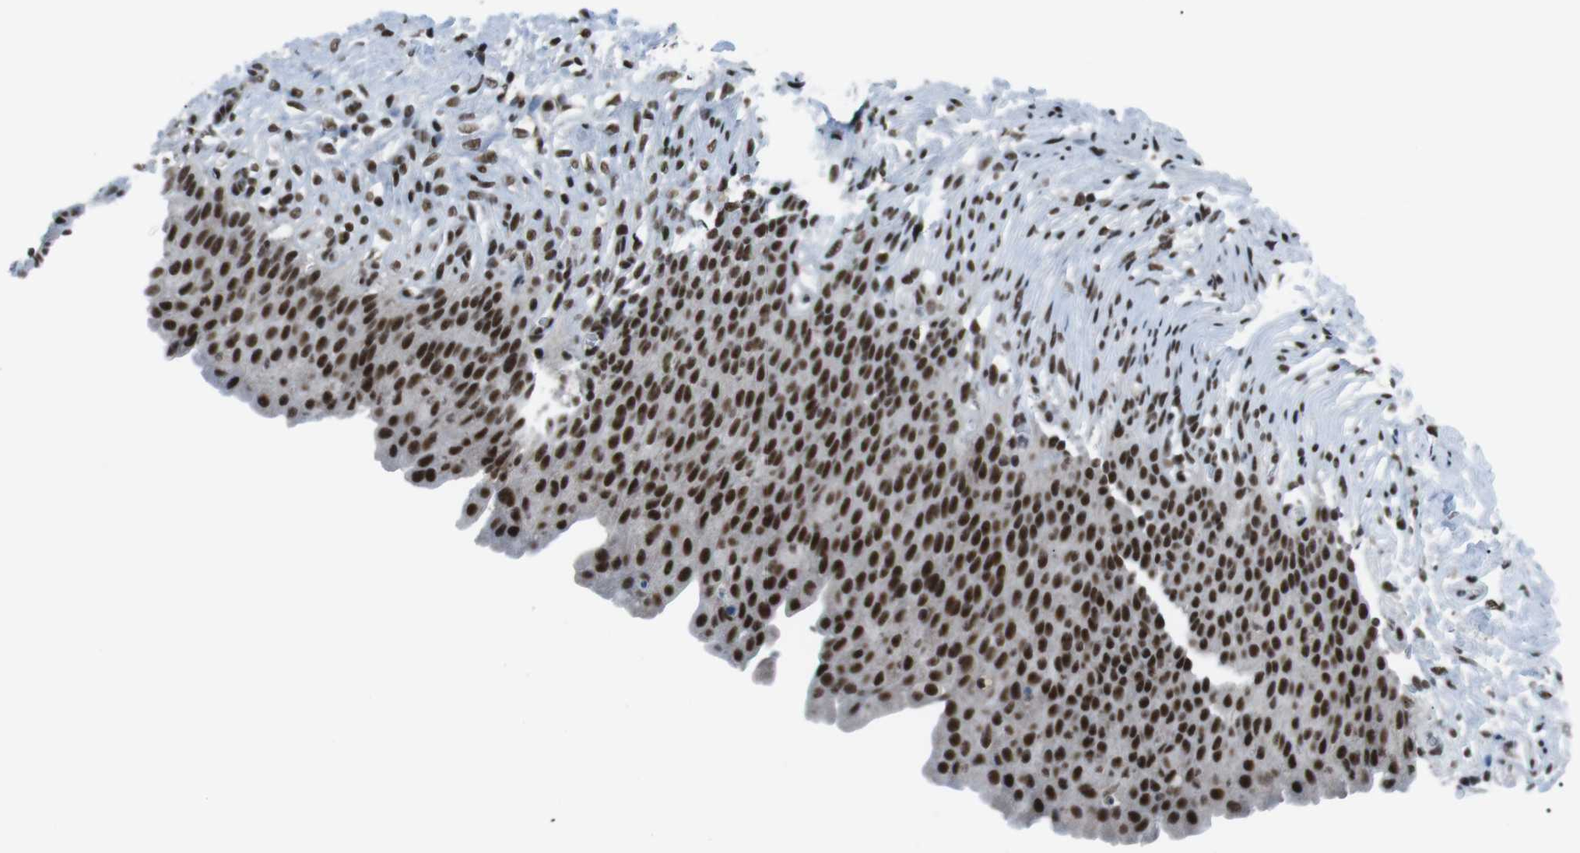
{"staining": {"intensity": "strong", "quantity": ">75%", "location": "nuclear"}, "tissue": "urinary bladder", "cell_type": "Urothelial cells", "image_type": "normal", "snomed": [{"axis": "morphology", "description": "Normal tissue, NOS"}, {"axis": "topography", "description": "Urinary bladder"}], "caption": "Brown immunohistochemical staining in benign human urinary bladder reveals strong nuclear positivity in approximately >75% of urothelial cells. The staining is performed using DAB (3,3'-diaminobenzidine) brown chromogen to label protein expression. The nuclei are counter-stained blue using hematoxylin.", "gene": "TAF1", "patient": {"sex": "female", "age": 79}}